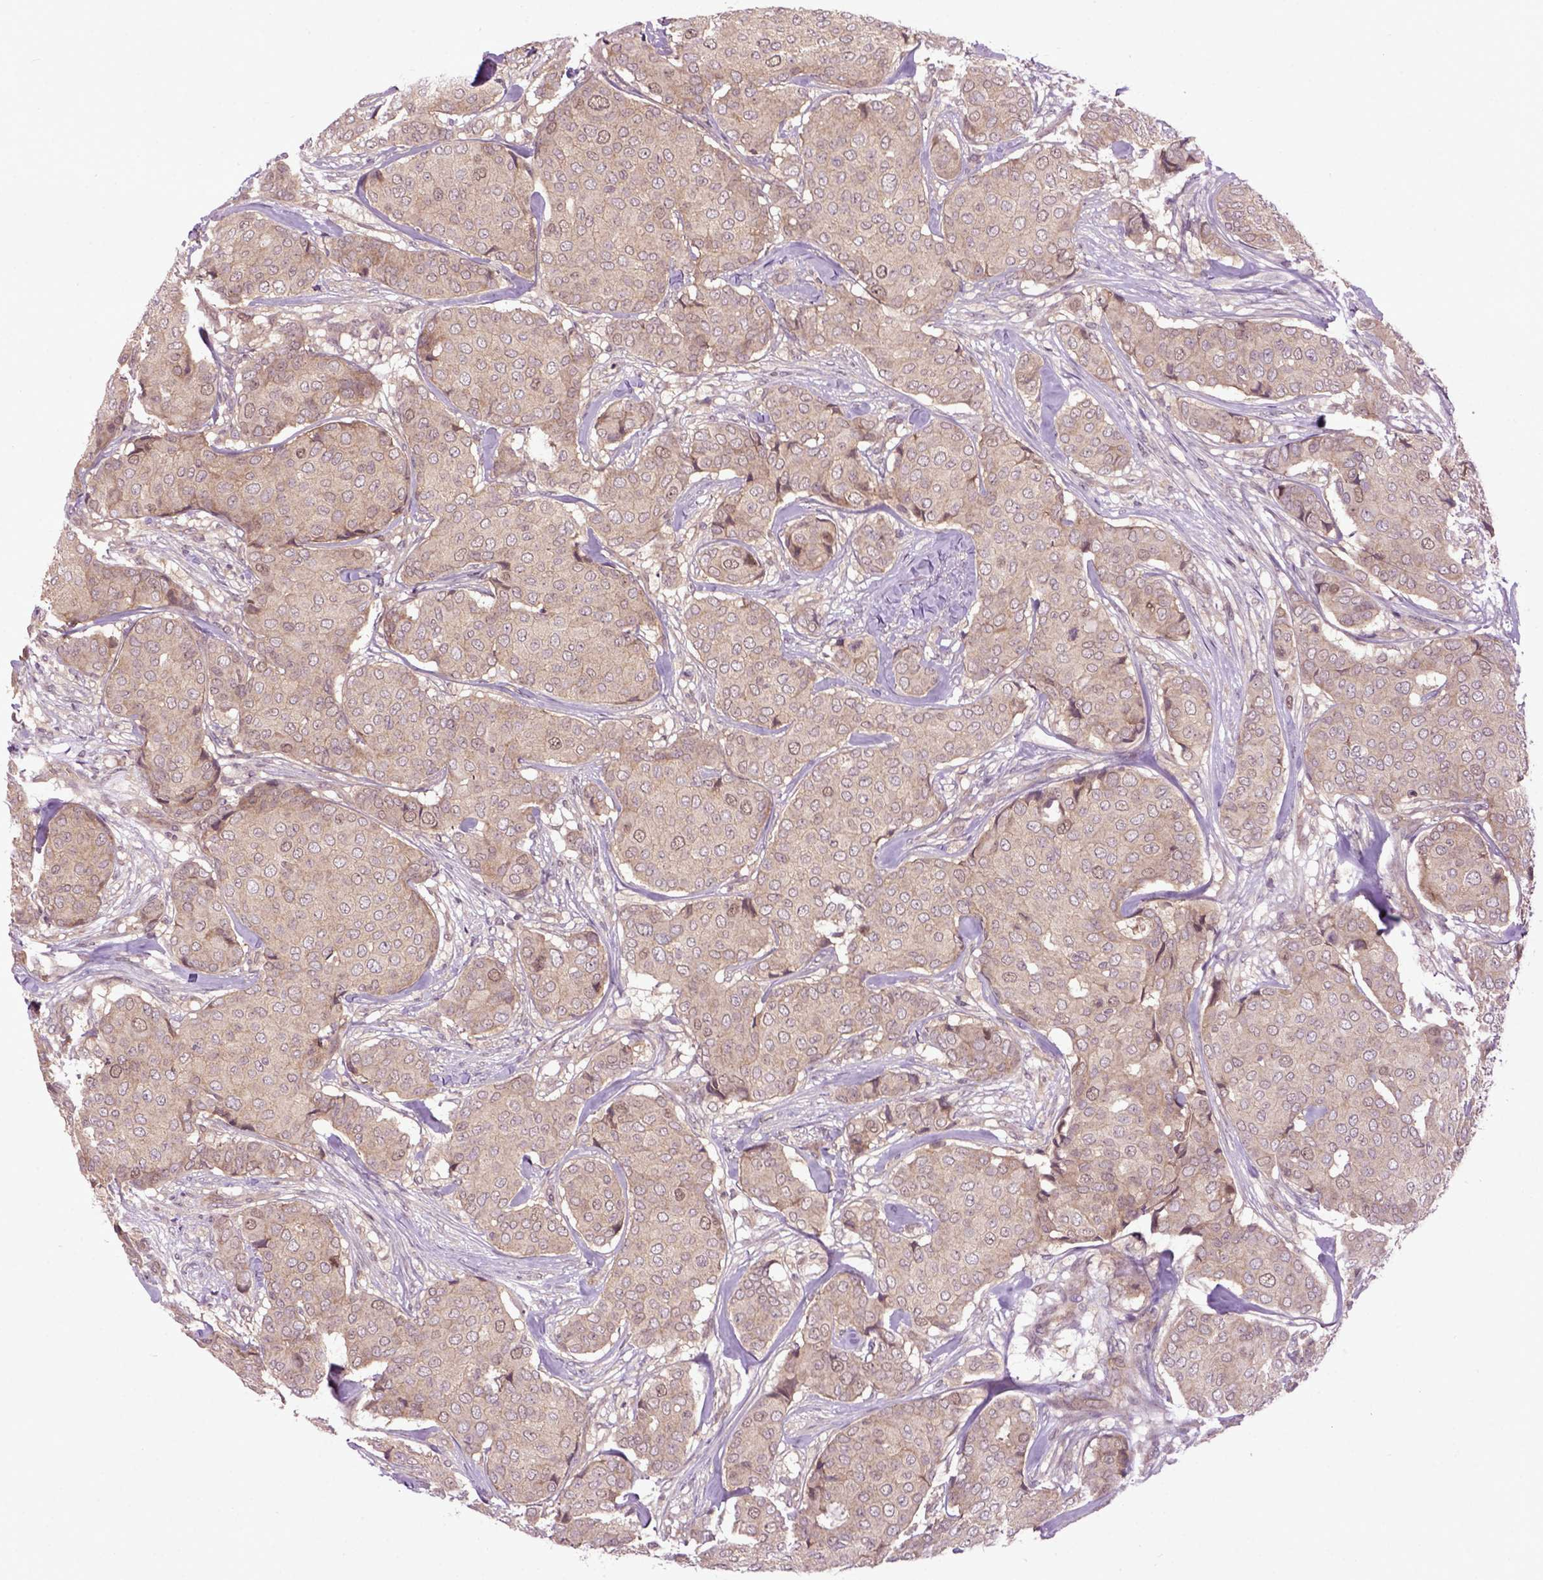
{"staining": {"intensity": "weak", "quantity": "25%-75%", "location": "cytoplasmic/membranous"}, "tissue": "breast cancer", "cell_type": "Tumor cells", "image_type": "cancer", "snomed": [{"axis": "morphology", "description": "Duct carcinoma"}, {"axis": "topography", "description": "Breast"}], "caption": "A high-resolution photomicrograph shows immunohistochemistry (IHC) staining of breast invasive ductal carcinoma, which reveals weak cytoplasmic/membranous expression in approximately 25%-75% of tumor cells.", "gene": "WDR48", "patient": {"sex": "female", "age": 75}}